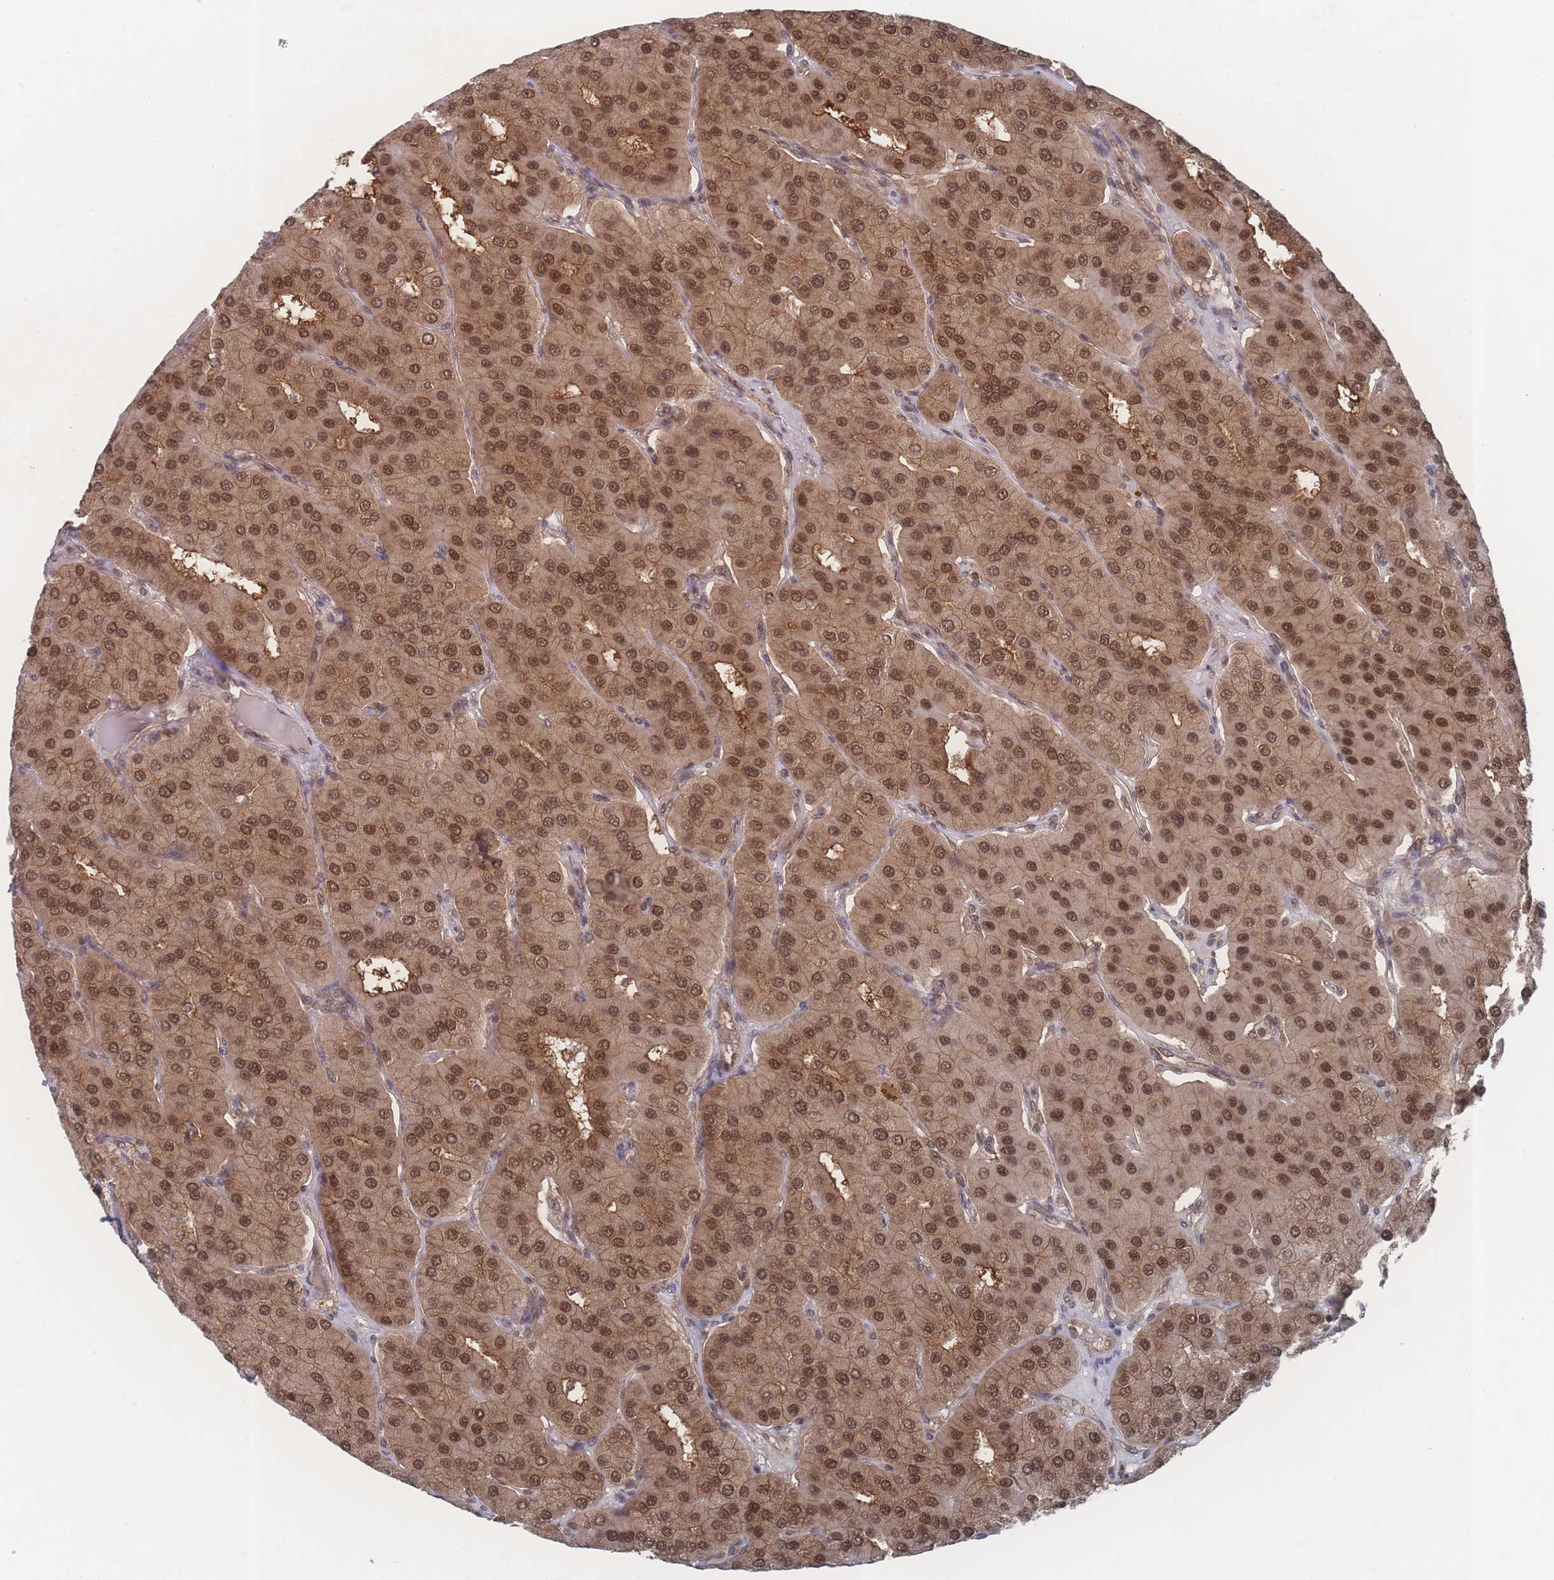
{"staining": {"intensity": "moderate", "quantity": ">75%", "location": "cytoplasmic/membranous,nuclear"}, "tissue": "parathyroid gland", "cell_type": "Glandular cells", "image_type": "normal", "snomed": [{"axis": "morphology", "description": "Normal tissue, NOS"}, {"axis": "morphology", "description": "Adenoma, NOS"}, {"axis": "topography", "description": "Parathyroid gland"}], "caption": "Brown immunohistochemical staining in benign human parathyroid gland reveals moderate cytoplasmic/membranous,nuclear expression in approximately >75% of glandular cells.", "gene": "PSMA1", "patient": {"sex": "female", "age": 86}}